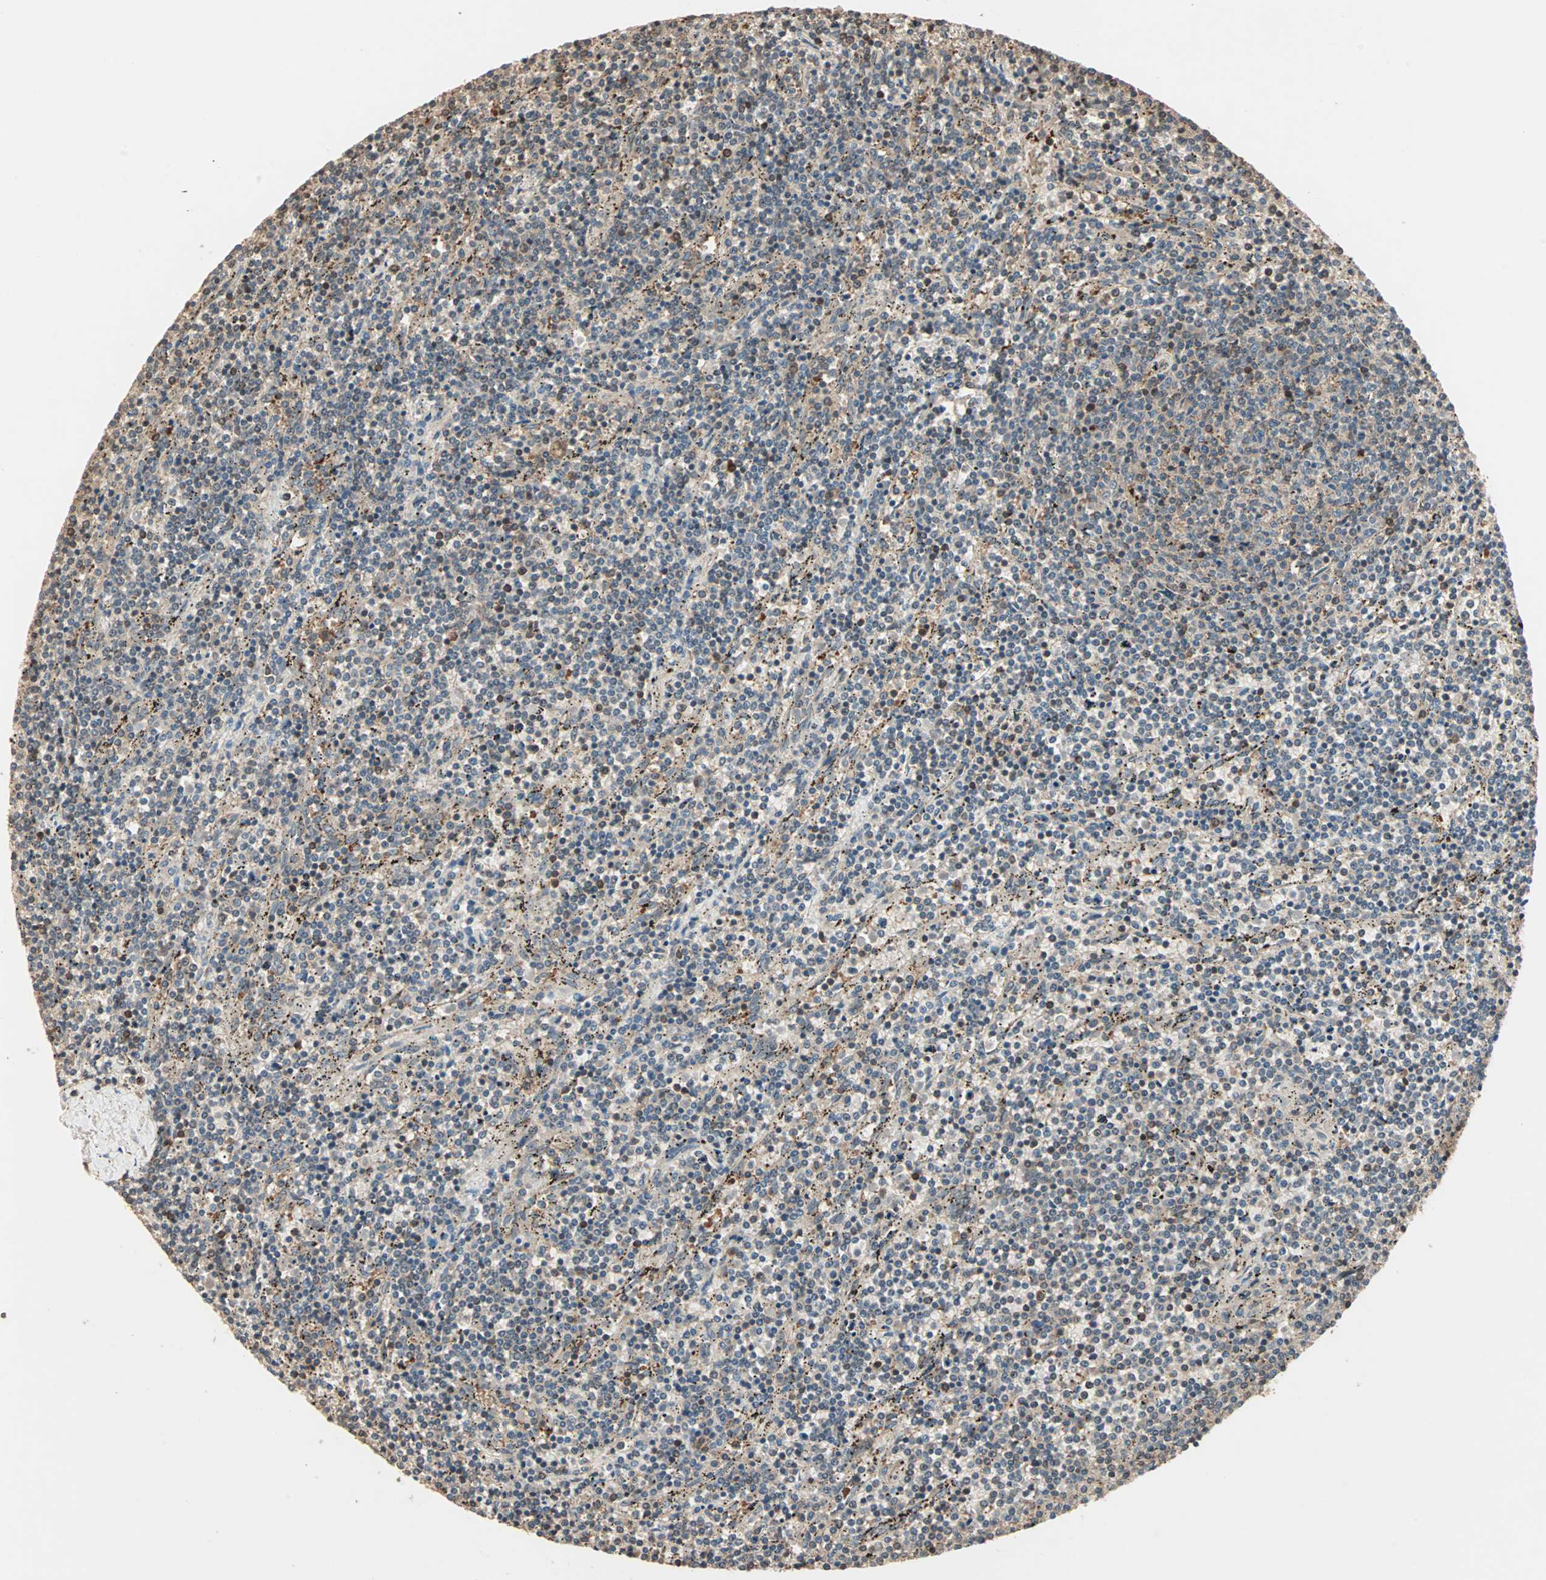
{"staining": {"intensity": "moderate", "quantity": "<25%", "location": "cytoplasmic/membranous"}, "tissue": "lymphoma", "cell_type": "Tumor cells", "image_type": "cancer", "snomed": [{"axis": "morphology", "description": "Malignant lymphoma, non-Hodgkin's type, Low grade"}, {"axis": "topography", "description": "Spleen"}], "caption": "This photomicrograph exhibits malignant lymphoma, non-Hodgkin's type (low-grade) stained with immunohistochemistry to label a protein in brown. The cytoplasmic/membranous of tumor cells show moderate positivity for the protein. Nuclei are counter-stained blue.", "gene": "DRG2", "patient": {"sex": "female", "age": 50}}